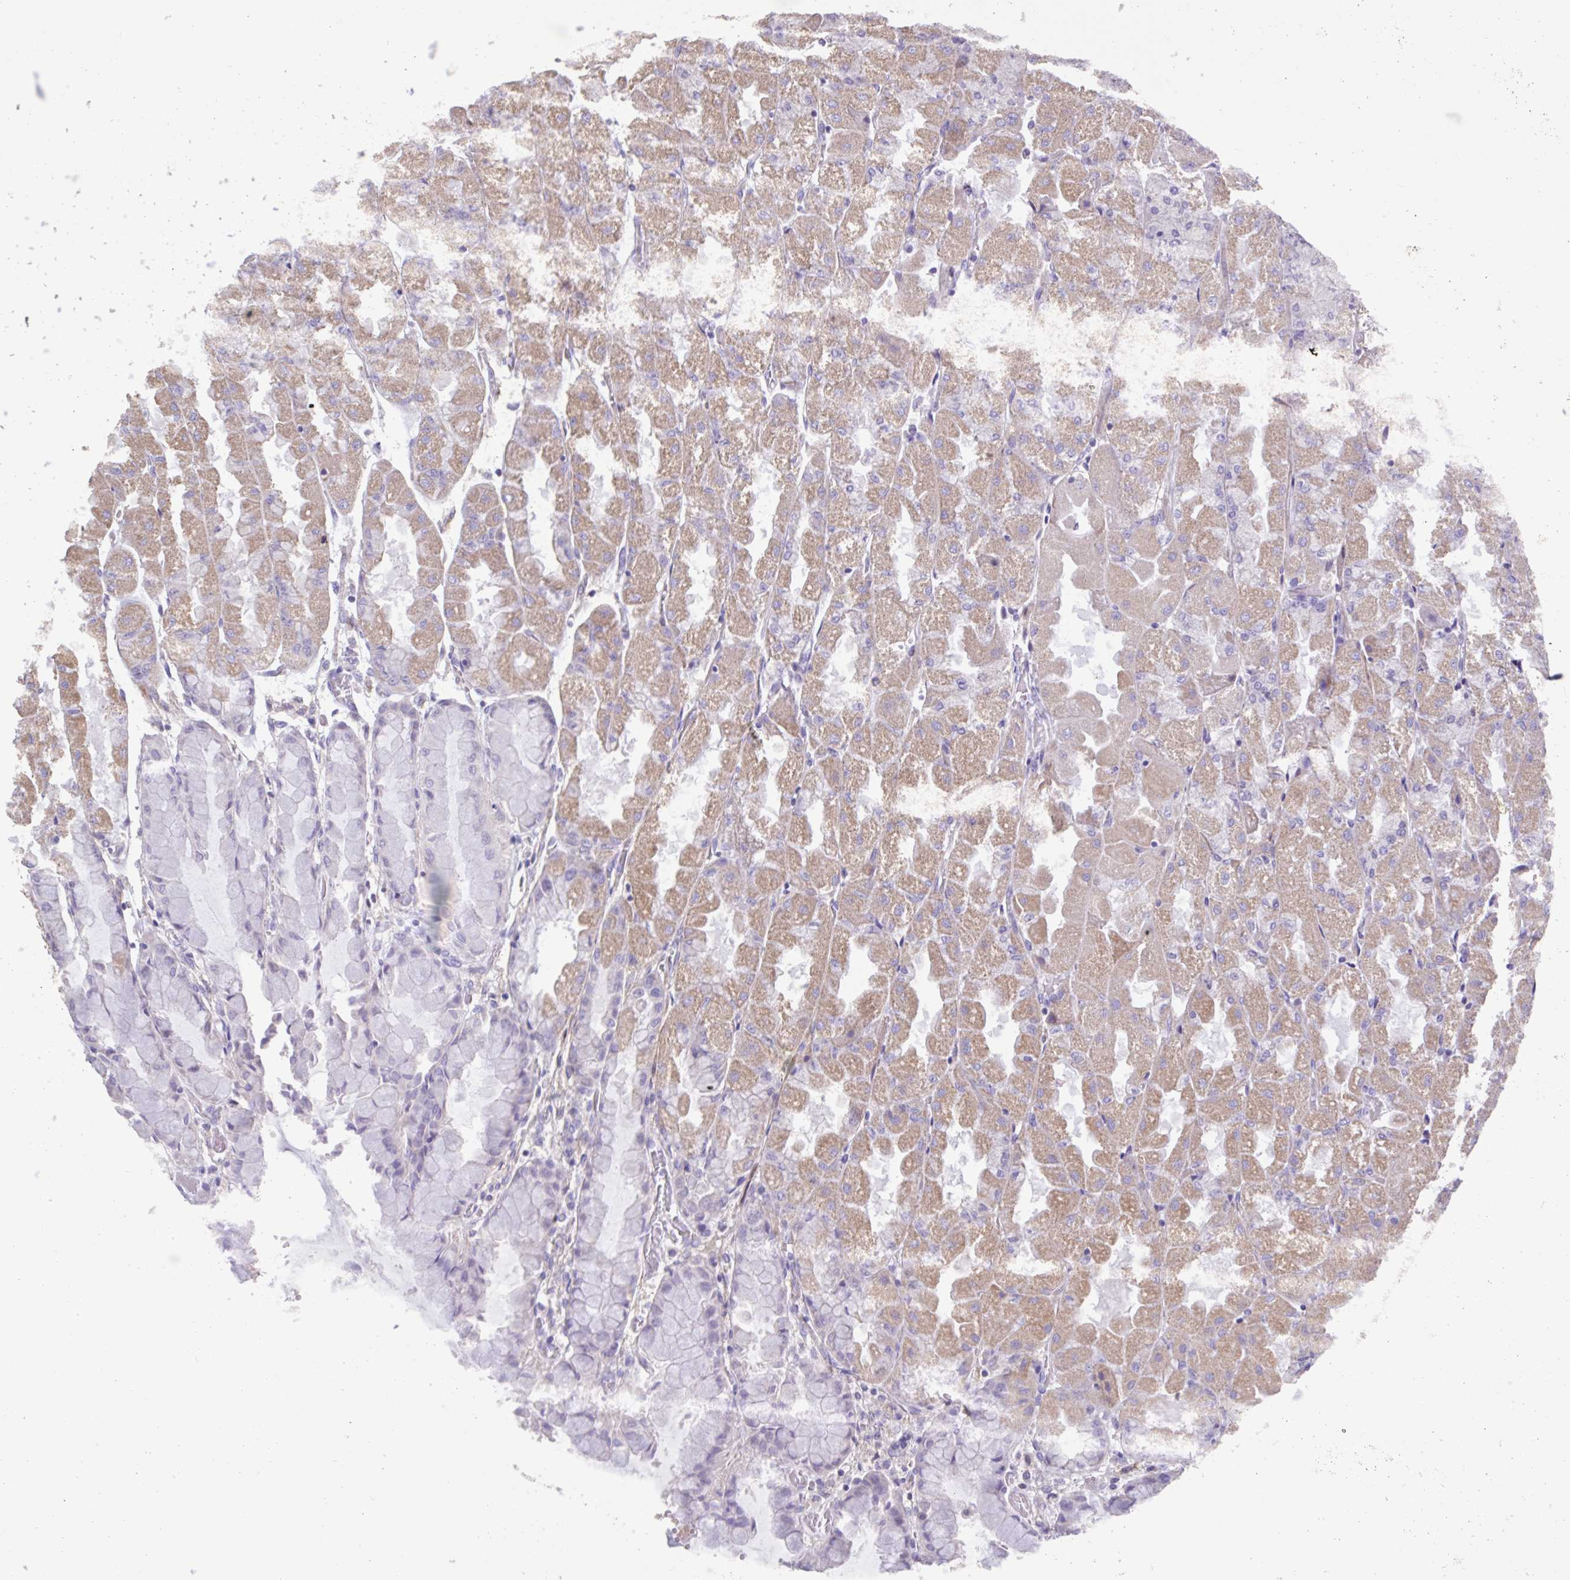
{"staining": {"intensity": "weak", "quantity": "25%-75%", "location": "cytoplasmic/membranous"}, "tissue": "stomach", "cell_type": "Glandular cells", "image_type": "normal", "snomed": [{"axis": "morphology", "description": "Normal tissue, NOS"}, {"axis": "topography", "description": "Stomach"}], "caption": "Normal stomach reveals weak cytoplasmic/membranous positivity in approximately 25%-75% of glandular cells (Brightfield microscopy of DAB IHC at high magnification)..", "gene": "PLA2G4E", "patient": {"sex": "female", "age": 61}}